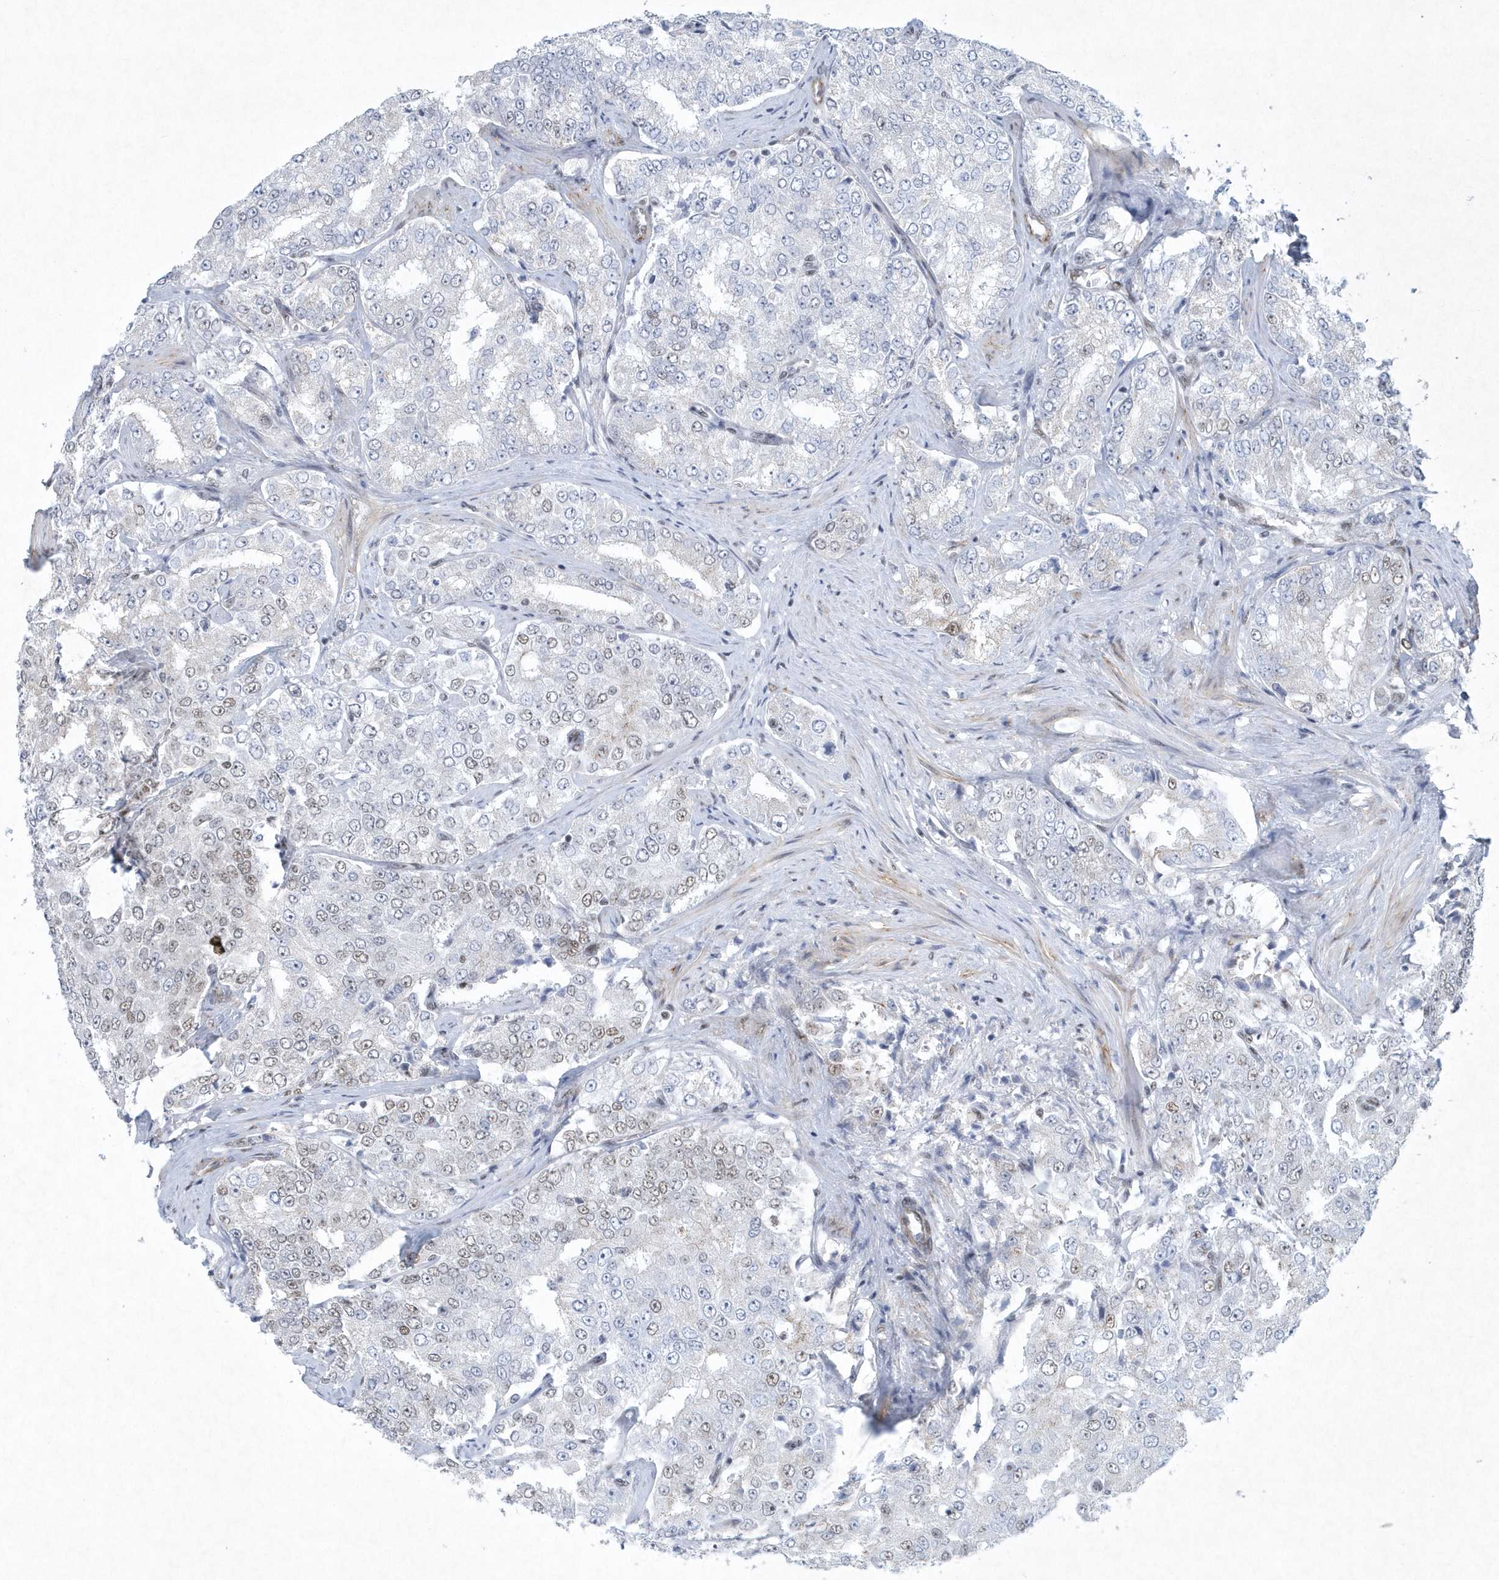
{"staining": {"intensity": "weak", "quantity": "25%-75%", "location": "nuclear"}, "tissue": "prostate cancer", "cell_type": "Tumor cells", "image_type": "cancer", "snomed": [{"axis": "morphology", "description": "Adenocarcinoma, High grade"}, {"axis": "topography", "description": "Prostate"}], "caption": "Immunohistochemistry (IHC) staining of prostate cancer (high-grade adenocarcinoma), which displays low levels of weak nuclear expression in about 25%-75% of tumor cells indicating weak nuclear protein expression. The staining was performed using DAB (brown) for protein detection and nuclei were counterstained in hematoxylin (blue).", "gene": "DCLRE1A", "patient": {"sex": "male", "age": 58}}